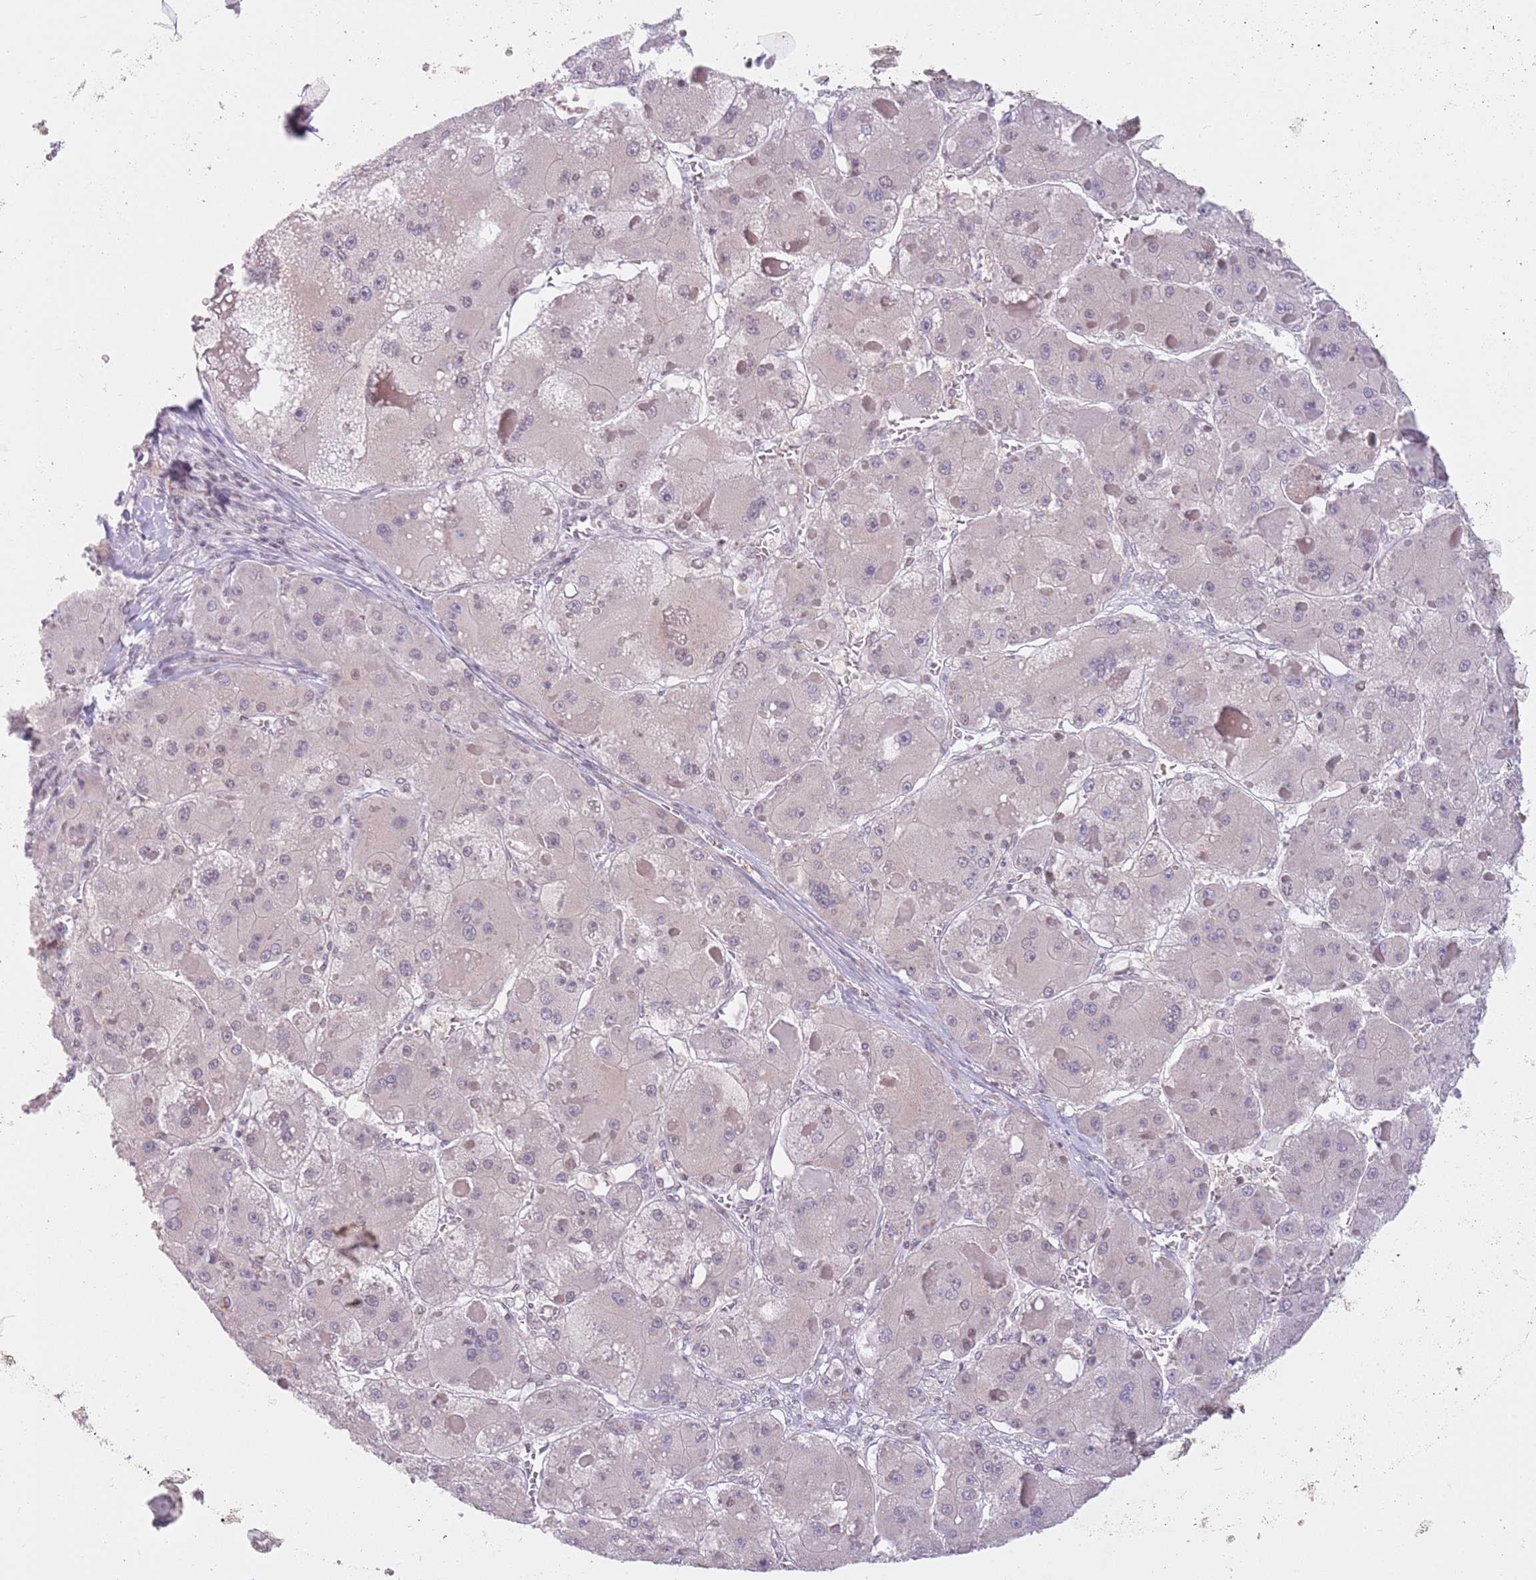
{"staining": {"intensity": "negative", "quantity": "none", "location": "none"}, "tissue": "liver cancer", "cell_type": "Tumor cells", "image_type": "cancer", "snomed": [{"axis": "morphology", "description": "Carcinoma, Hepatocellular, NOS"}, {"axis": "topography", "description": "Liver"}], "caption": "Liver cancer (hepatocellular carcinoma) was stained to show a protein in brown. There is no significant staining in tumor cells.", "gene": "ZNF574", "patient": {"sex": "female", "age": 73}}